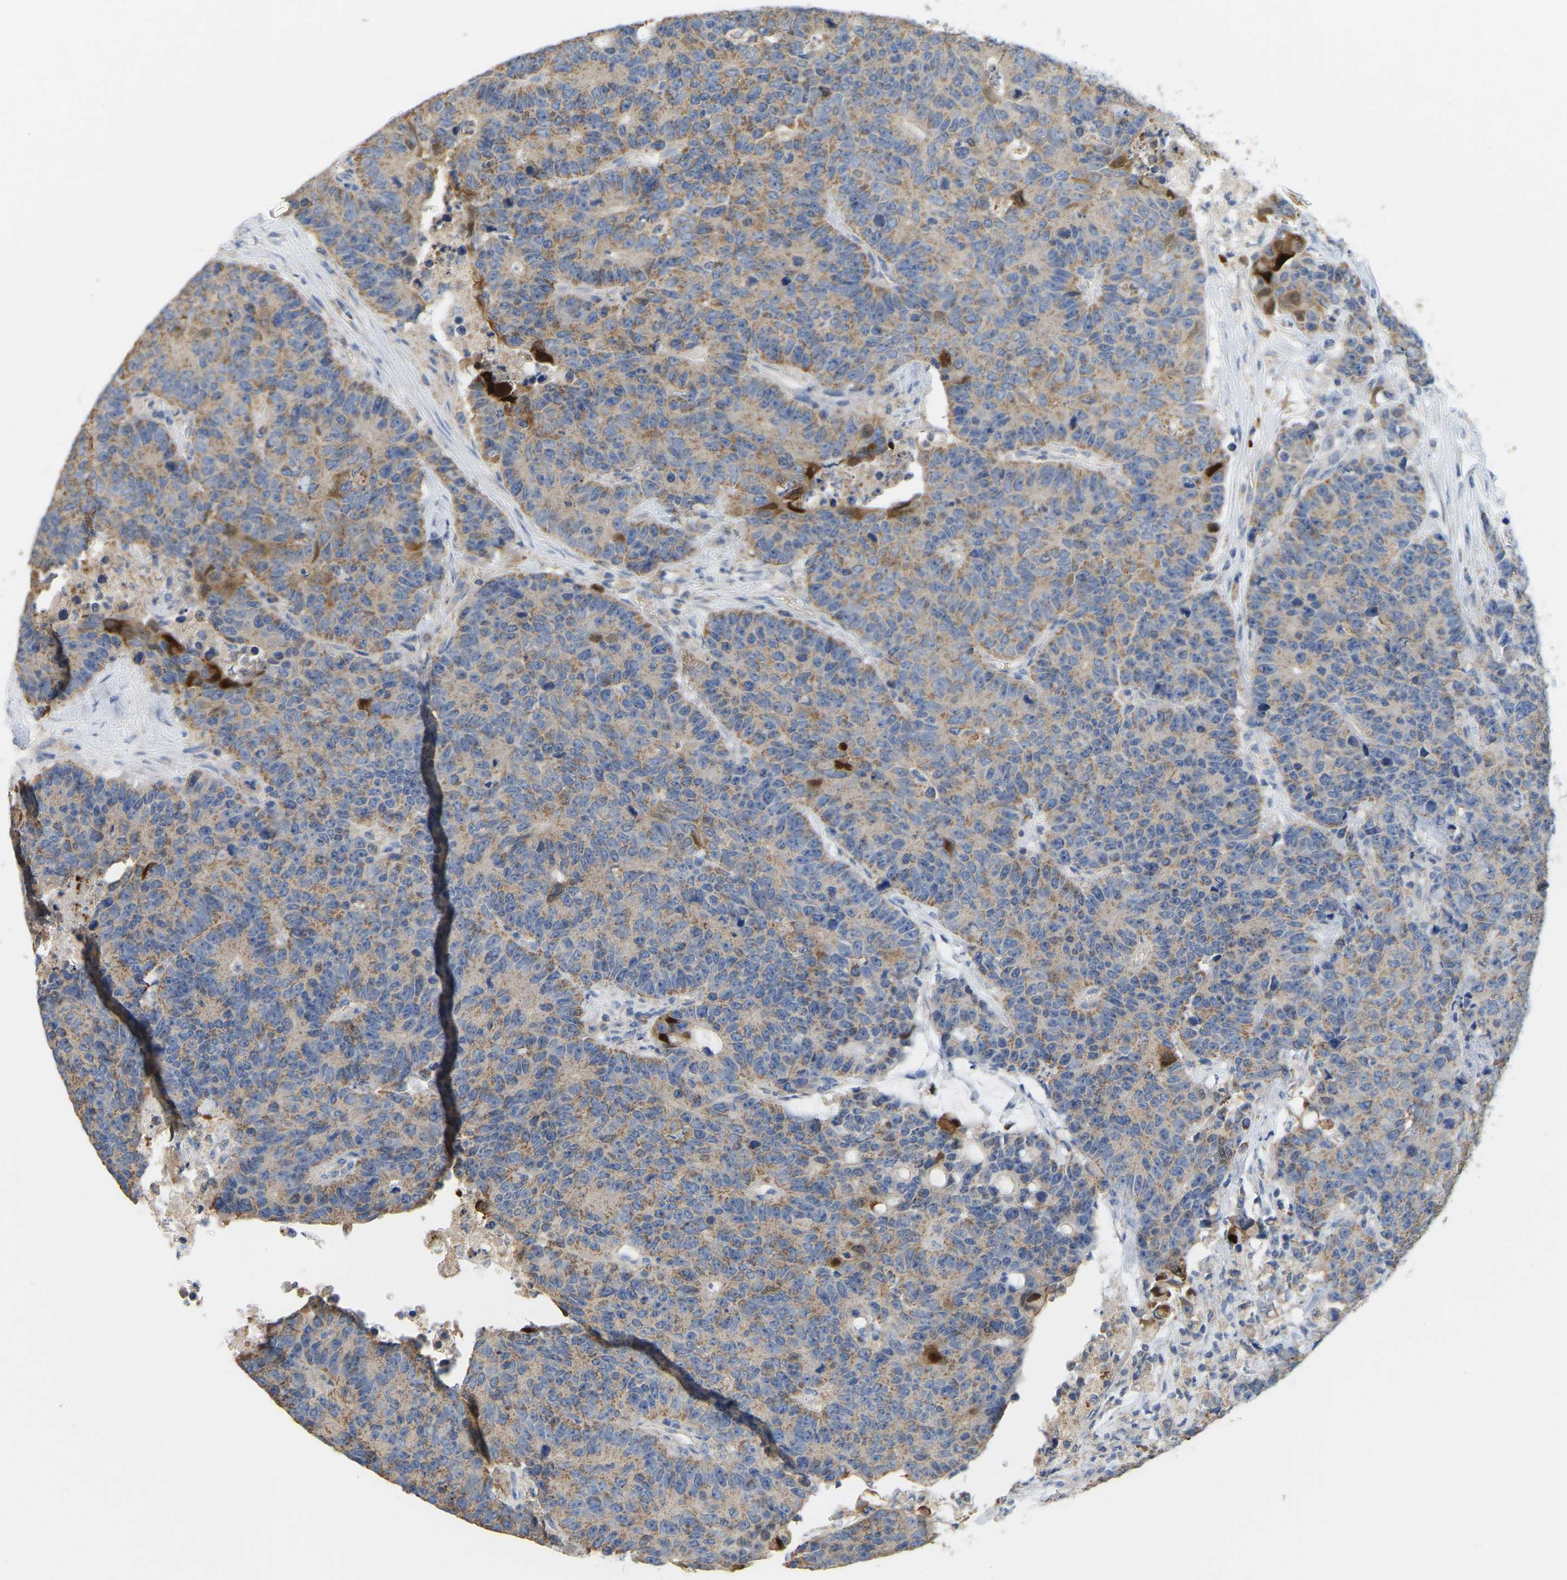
{"staining": {"intensity": "moderate", "quantity": ">75%", "location": "cytoplasmic/membranous"}, "tissue": "colorectal cancer", "cell_type": "Tumor cells", "image_type": "cancer", "snomed": [{"axis": "morphology", "description": "Adenocarcinoma, NOS"}, {"axis": "topography", "description": "Colon"}], "caption": "High-magnification brightfield microscopy of colorectal cancer (adenocarcinoma) stained with DAB (3,3'-diaminobenzidine) (brown) and counterstained with hematoxylin (blue). tumor cells exhibit moderate cytoplasmic/membranous expression is appreciated in approximately>75% of cells. Nuclei are stained in blue.", "gene": "SERPINB5", "patient": {"sex": "female", "age": 86}}